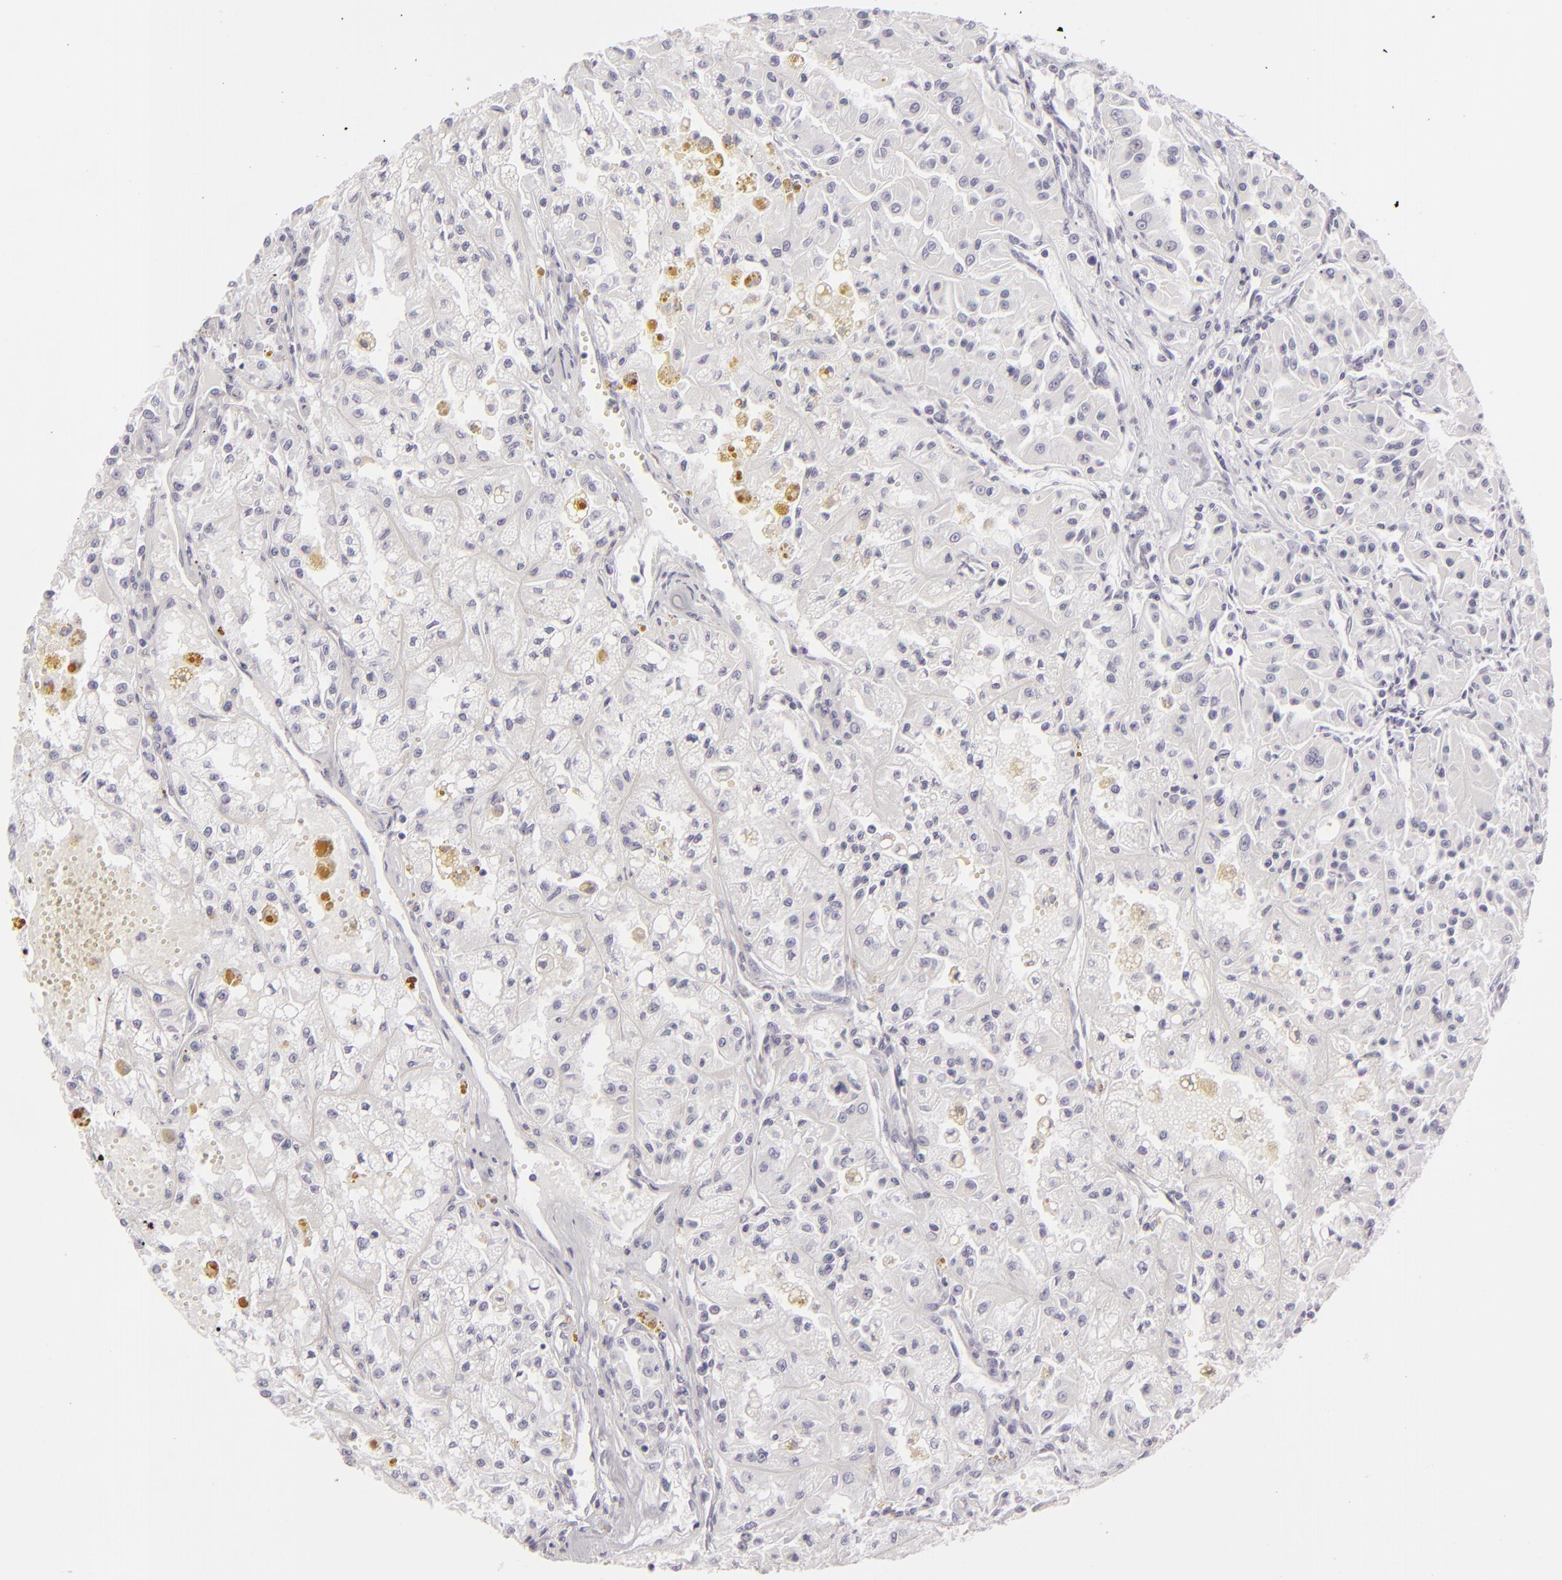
{"staining": {"intensity": "negative", "quantity": "none", "location": "none"}, "tissue": "renal cancer", "cell_type": "Tumor cells", "image_type": "cancer", "snomed": [{"axis": "morphology", "description": "Adenocarcinoma, NOS"}, {"axis": "topography", "description": "Kidney"}], "caption": "An immunohistochemistry (IHC) photomicrograph of renal adenocarcinoma is shown. There is no staining in tumor cells of renal adenocarcinoma.", "gene": "CDX2", "patient": {"sex": "male", "age": 78}}